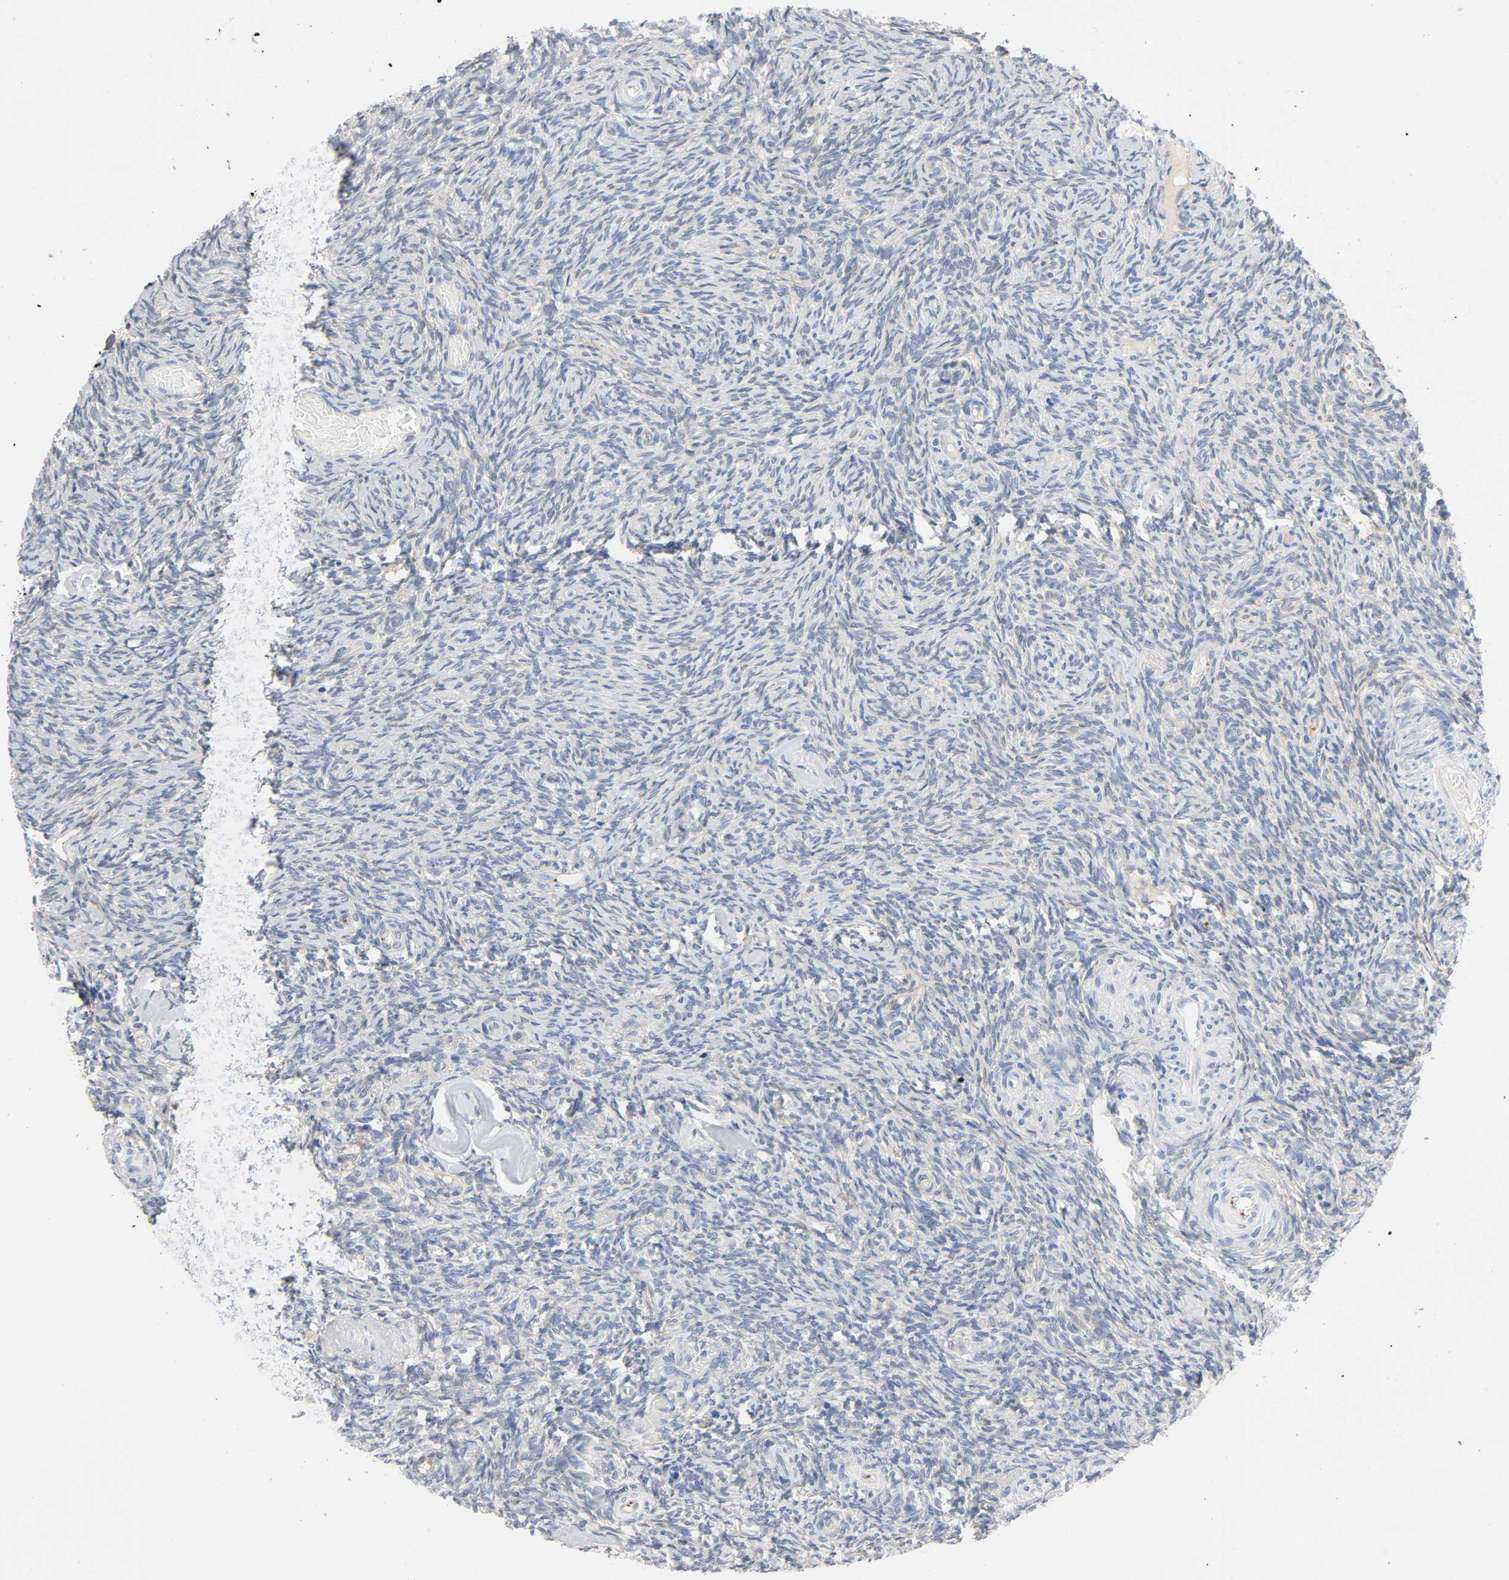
{"staining": {"intensity": "negative", "quantity": "none", "location": "none"}, "tissue": "ovary", "cell_type": "Ovarian stroma cells", "image_type": "normal", "snomed": [{"axis": "morphology", "description": "Normal tissue, NOS"}, {"axis": "topography", "description": "Ovary"}], "caption": "This is a histopathology image of IHC staining of unremarkable ovary, which shows no positivity in ovarian stroma cells. Brightfield microscopy of IHC stained with DAB (brown) and hematoxylin (blue), captured at high magnification.", "gene": "SRC", "patient": {"sex": "female", "age": 60}}